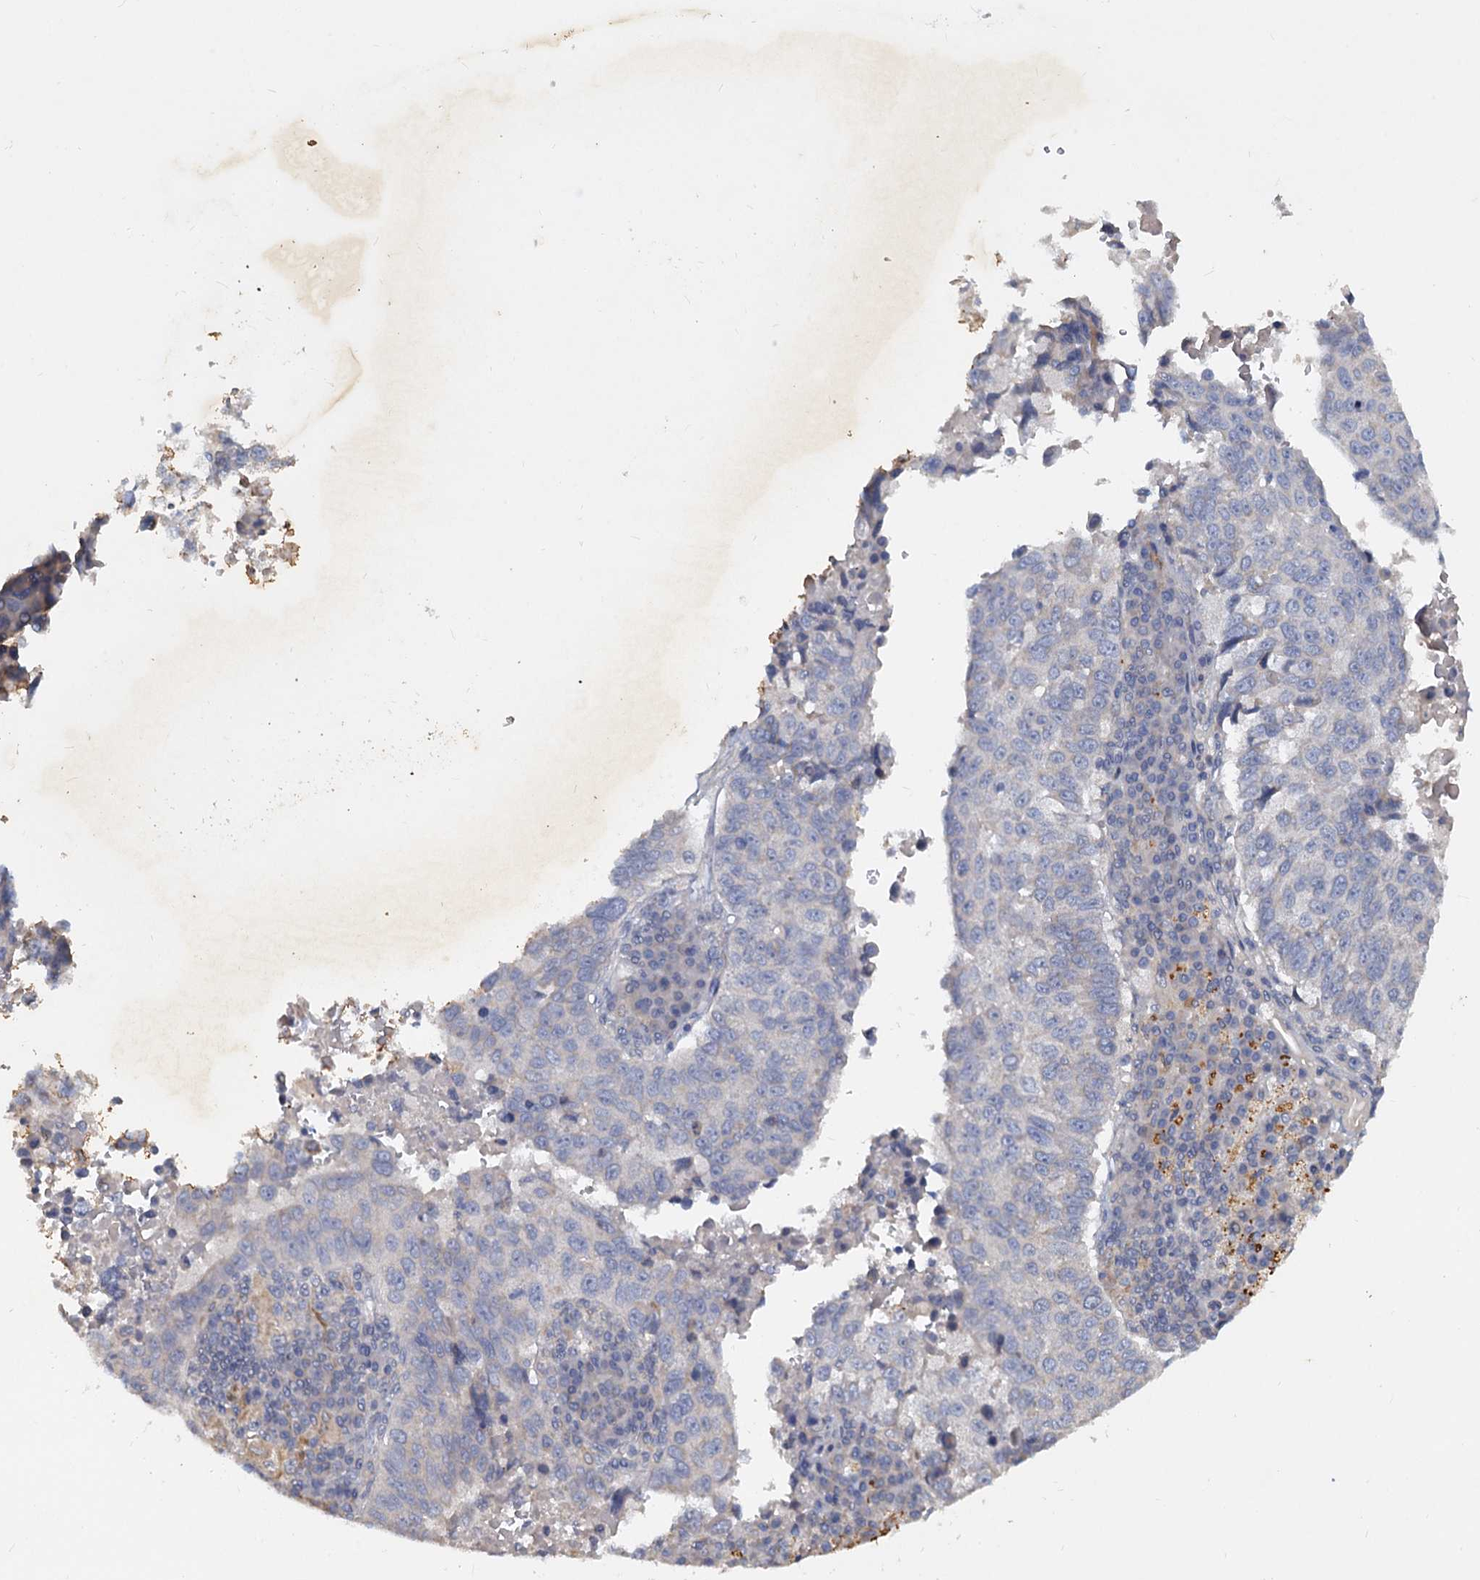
{"staining": {"intensity": "negative", "quantity": "none", "location": "none"}, "tissue": "lung cancer", "cell_type": "Tumor cells", "image_type": "cancer", "snomed": [{"axis": "morphology", "description": "Squamous cell carcinoma, NOS"}, {"axis": "topography", "description": "Lung"}], "caption": "Lung squamous cell carcinoma stained for a protein using immunohistochemistry (IHC) exhibits no positivity tumor cells.", "gene": "SLC2A7", "patient": {"sex": "male", "age": 73}}